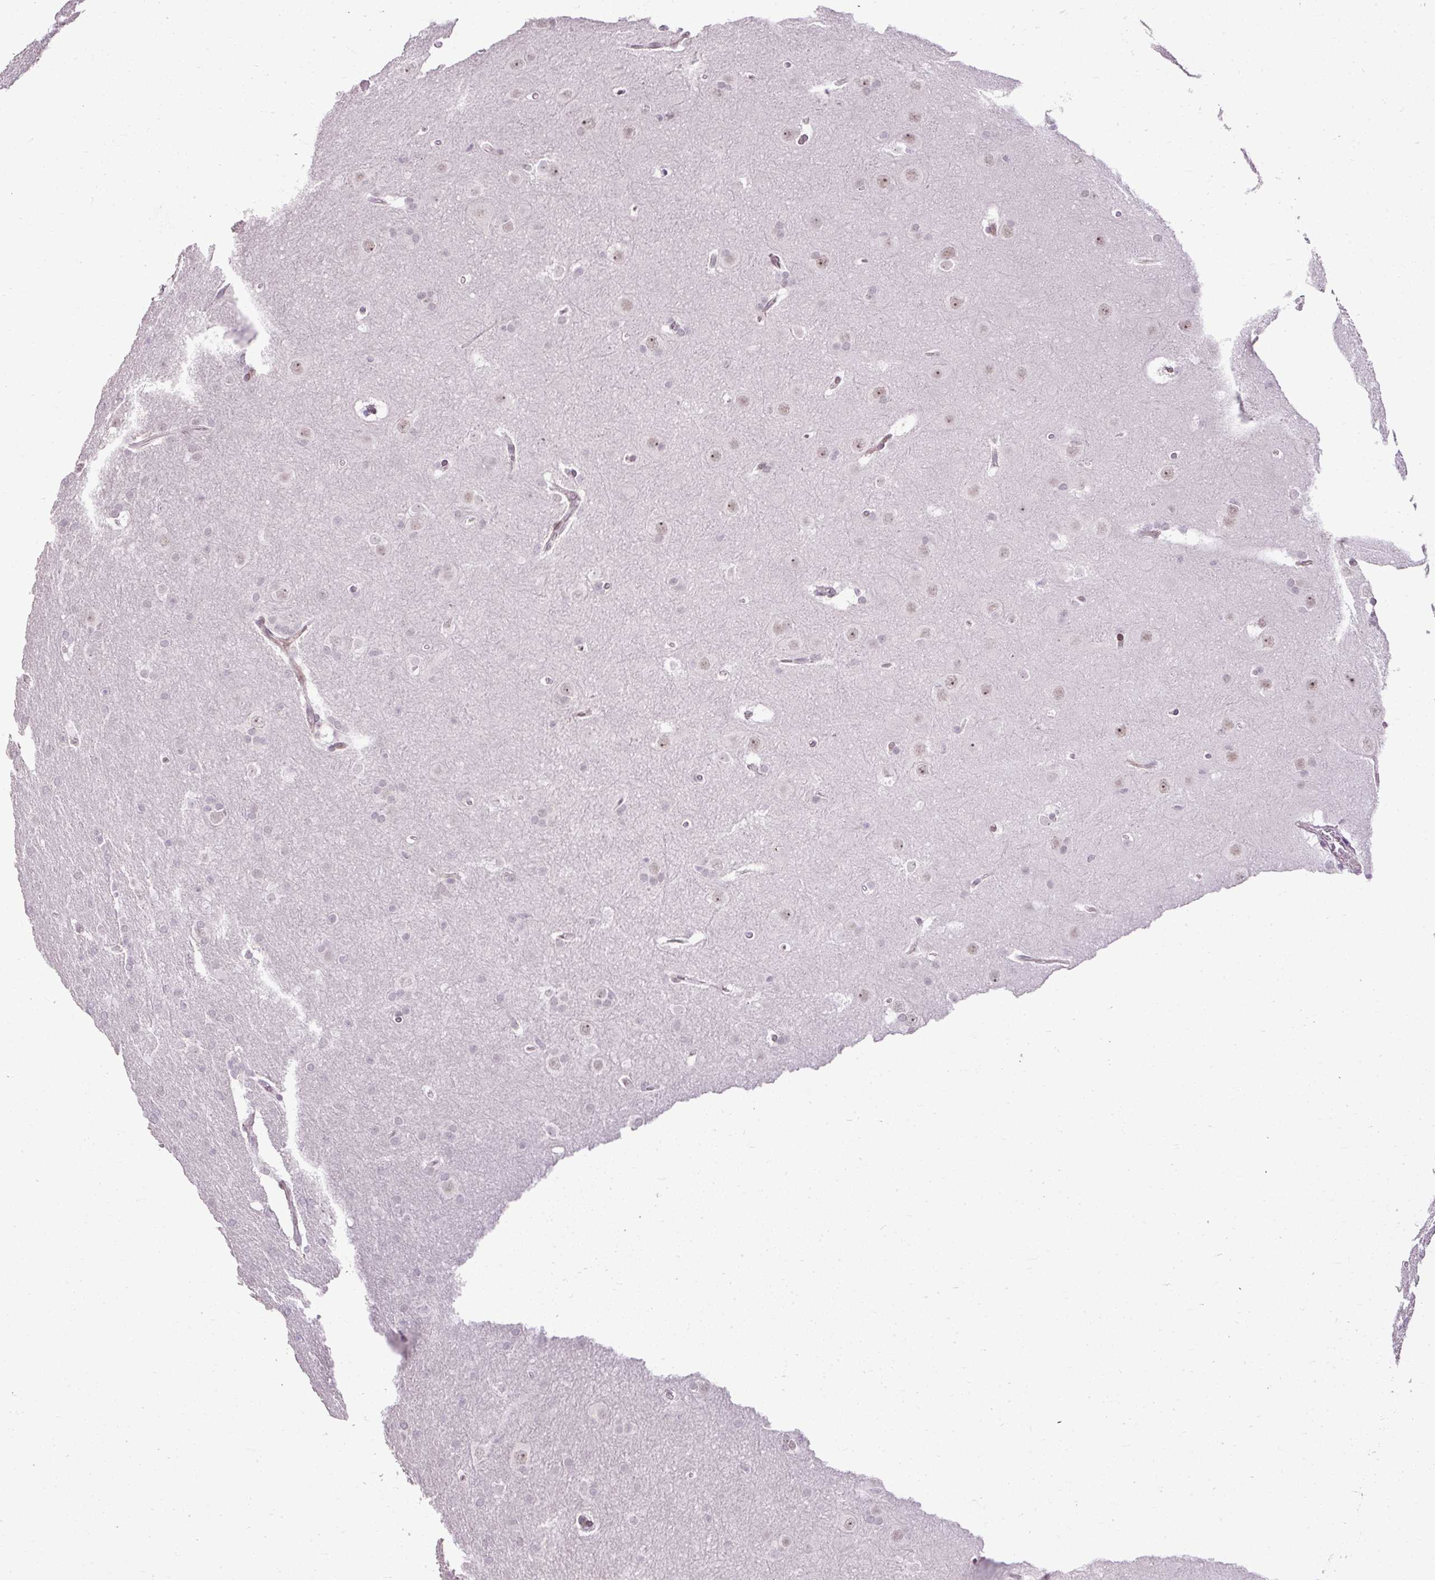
{"staining": {"intensity": "moderate", "quantity": "25%-75%", "location": "nuclear"}, "tissue": "glioma", "cell_type": "Tumor cells", "image_type": "cancer", "snomed": [{"axis": "morphology", "description": "Glioma, malignant, Low grade"}, {"axis": "topography", "description": "Brain"}], "caption": "Glioma was stained to show a protein in brown. There is medium levels of moderate nuclear positivity in approximately 25%-75% of tumor cells. Immunohistochemistry stains the protein in brown and the nuclei are stained blue.", "gene": "ARHGEF18", "patient": {"sex": "female", "age": 32}}